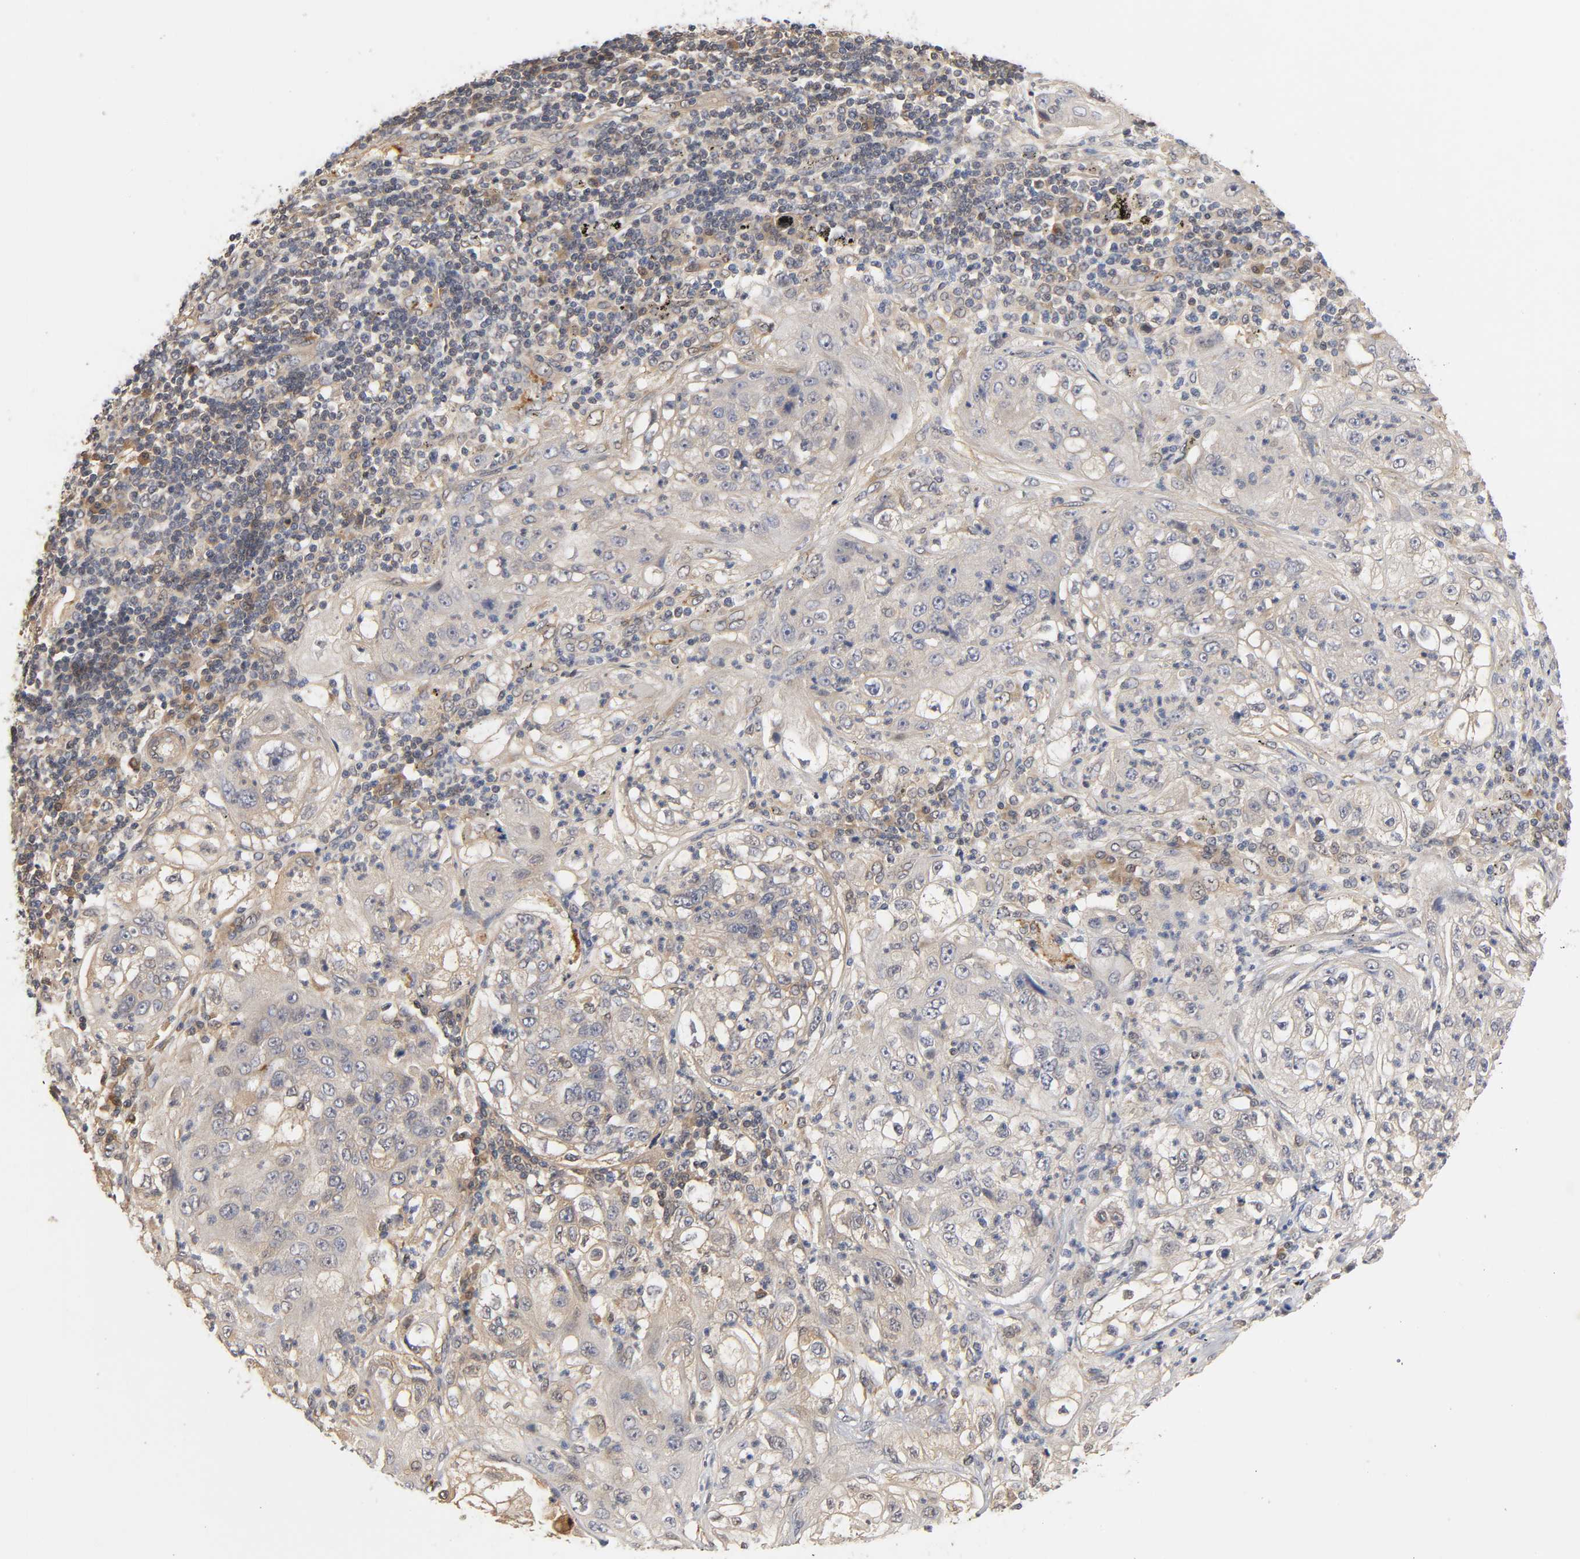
{"staining": {"intensity": "weak", "quantity": "<25%", "location": "cytoplasmic/membranous"}, "tissue": "lung cancer", "cell_type": "Tumor cells", "image_type": "cancer", "snomed": [{"axis": "morphology", "description": "Inflammation, NOS"}, {"axis": "morphology", "description": "Squamous cell carcinoma, NOS"}, {"axis": "topography", "description": "Lymph node"}, {"axis": "topography", "description": "Soft tissue"}, {"axis": "topography", "description": "Lung"}], "caption": "This is an immunohistochemistry (IHC) image of human lung squamous cell carcinoma. There is no positivity in tumor cells.", "gene": "PDE5A", "patient": {"sex": "male", "age": 66}}